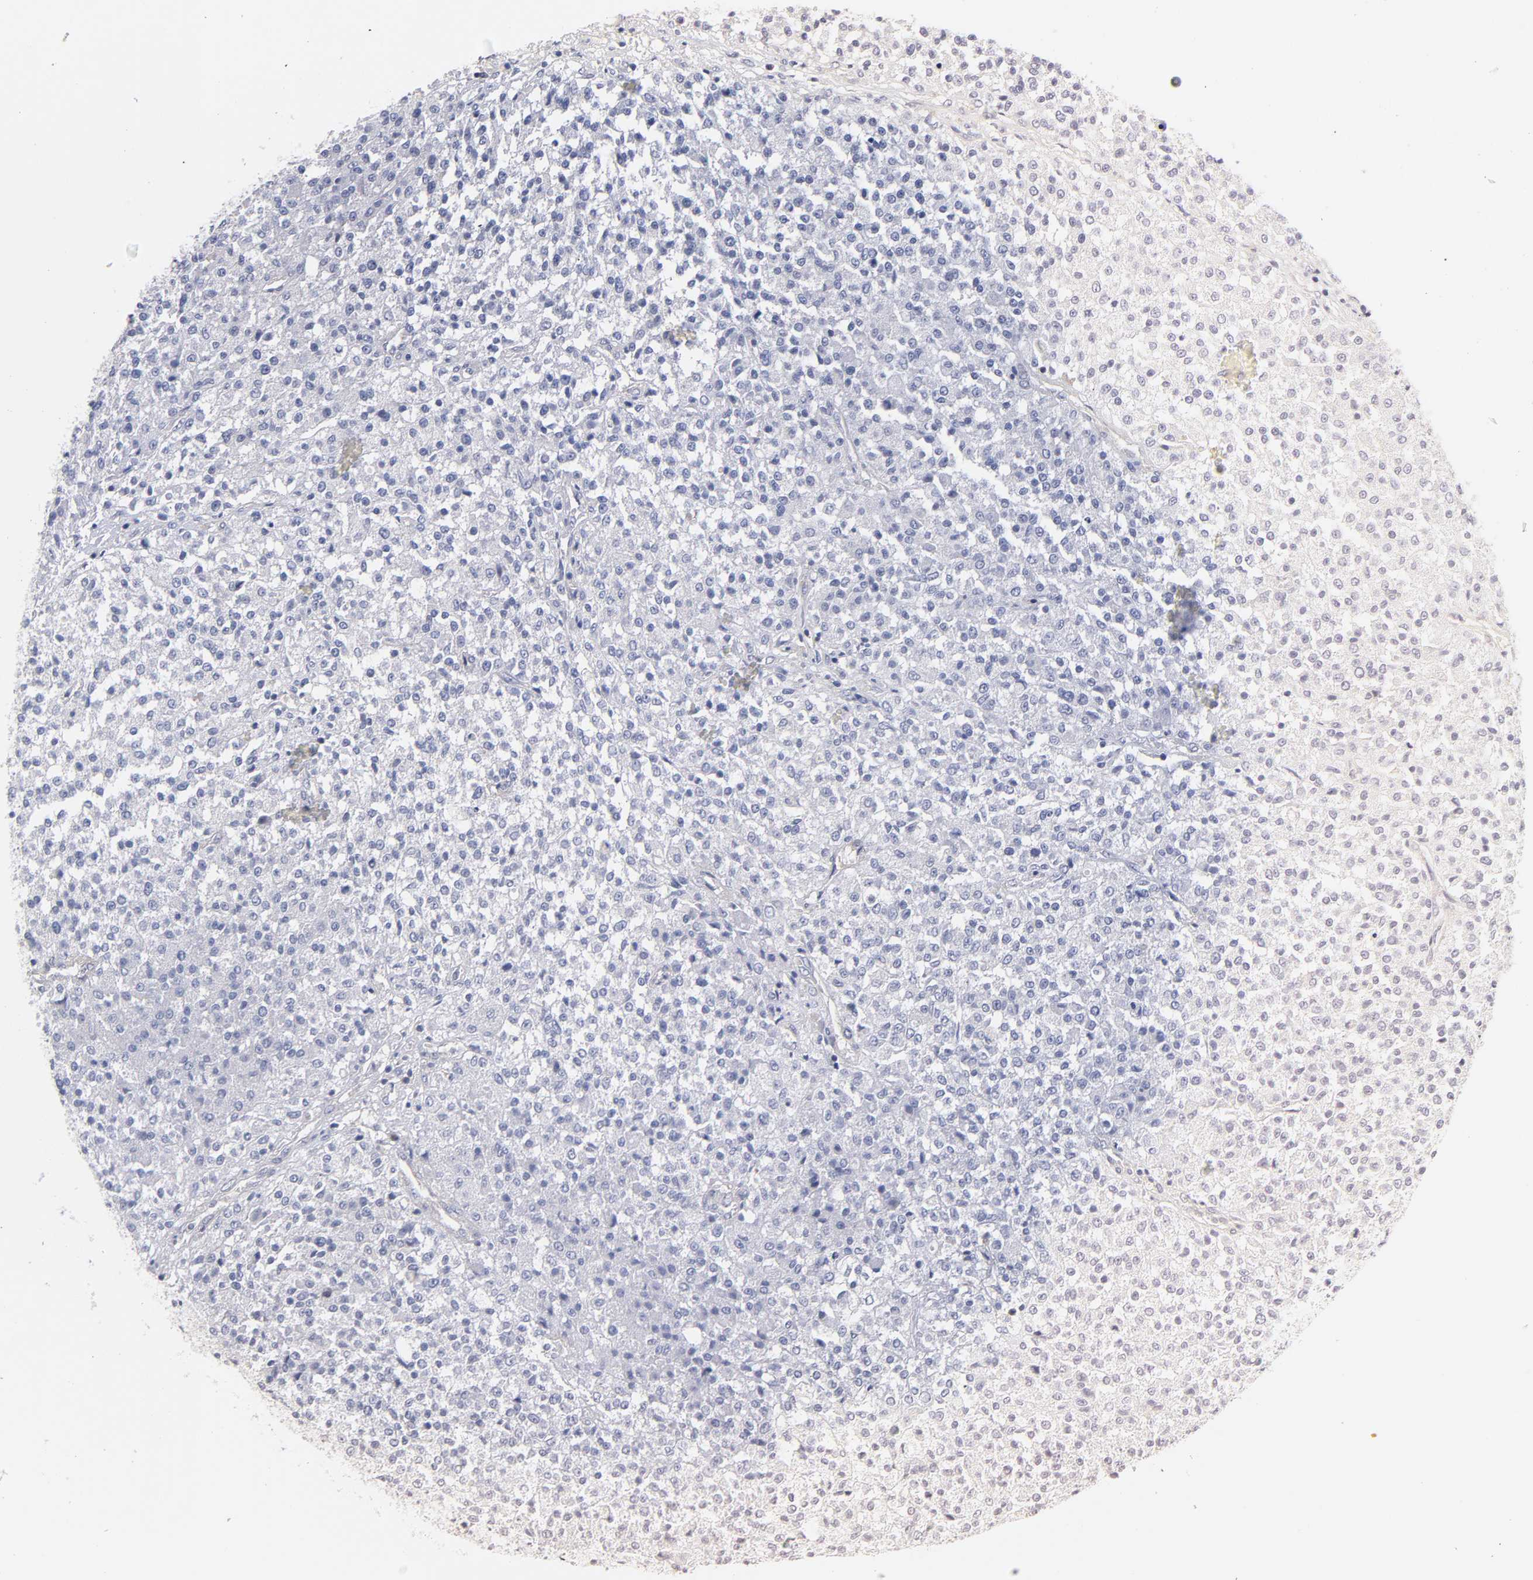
{"staining": {"intensity": "negative", "quantity": "none", "location": "none"}, "tissue": "testis cancer", "cell_type": "Tumor cells", "image_type": "cancer", "snomed": [{"axis": "morphology", "description": "Seminoma, NOS"}, {"axis": "topography", "description": "Testis"}], "caption": "Immunohistochemical staining of human testis cancer exhibits no significant expression in tumor cells.", "gene": "ROCK1", "patient": {"sex": "male", "age": 59}}